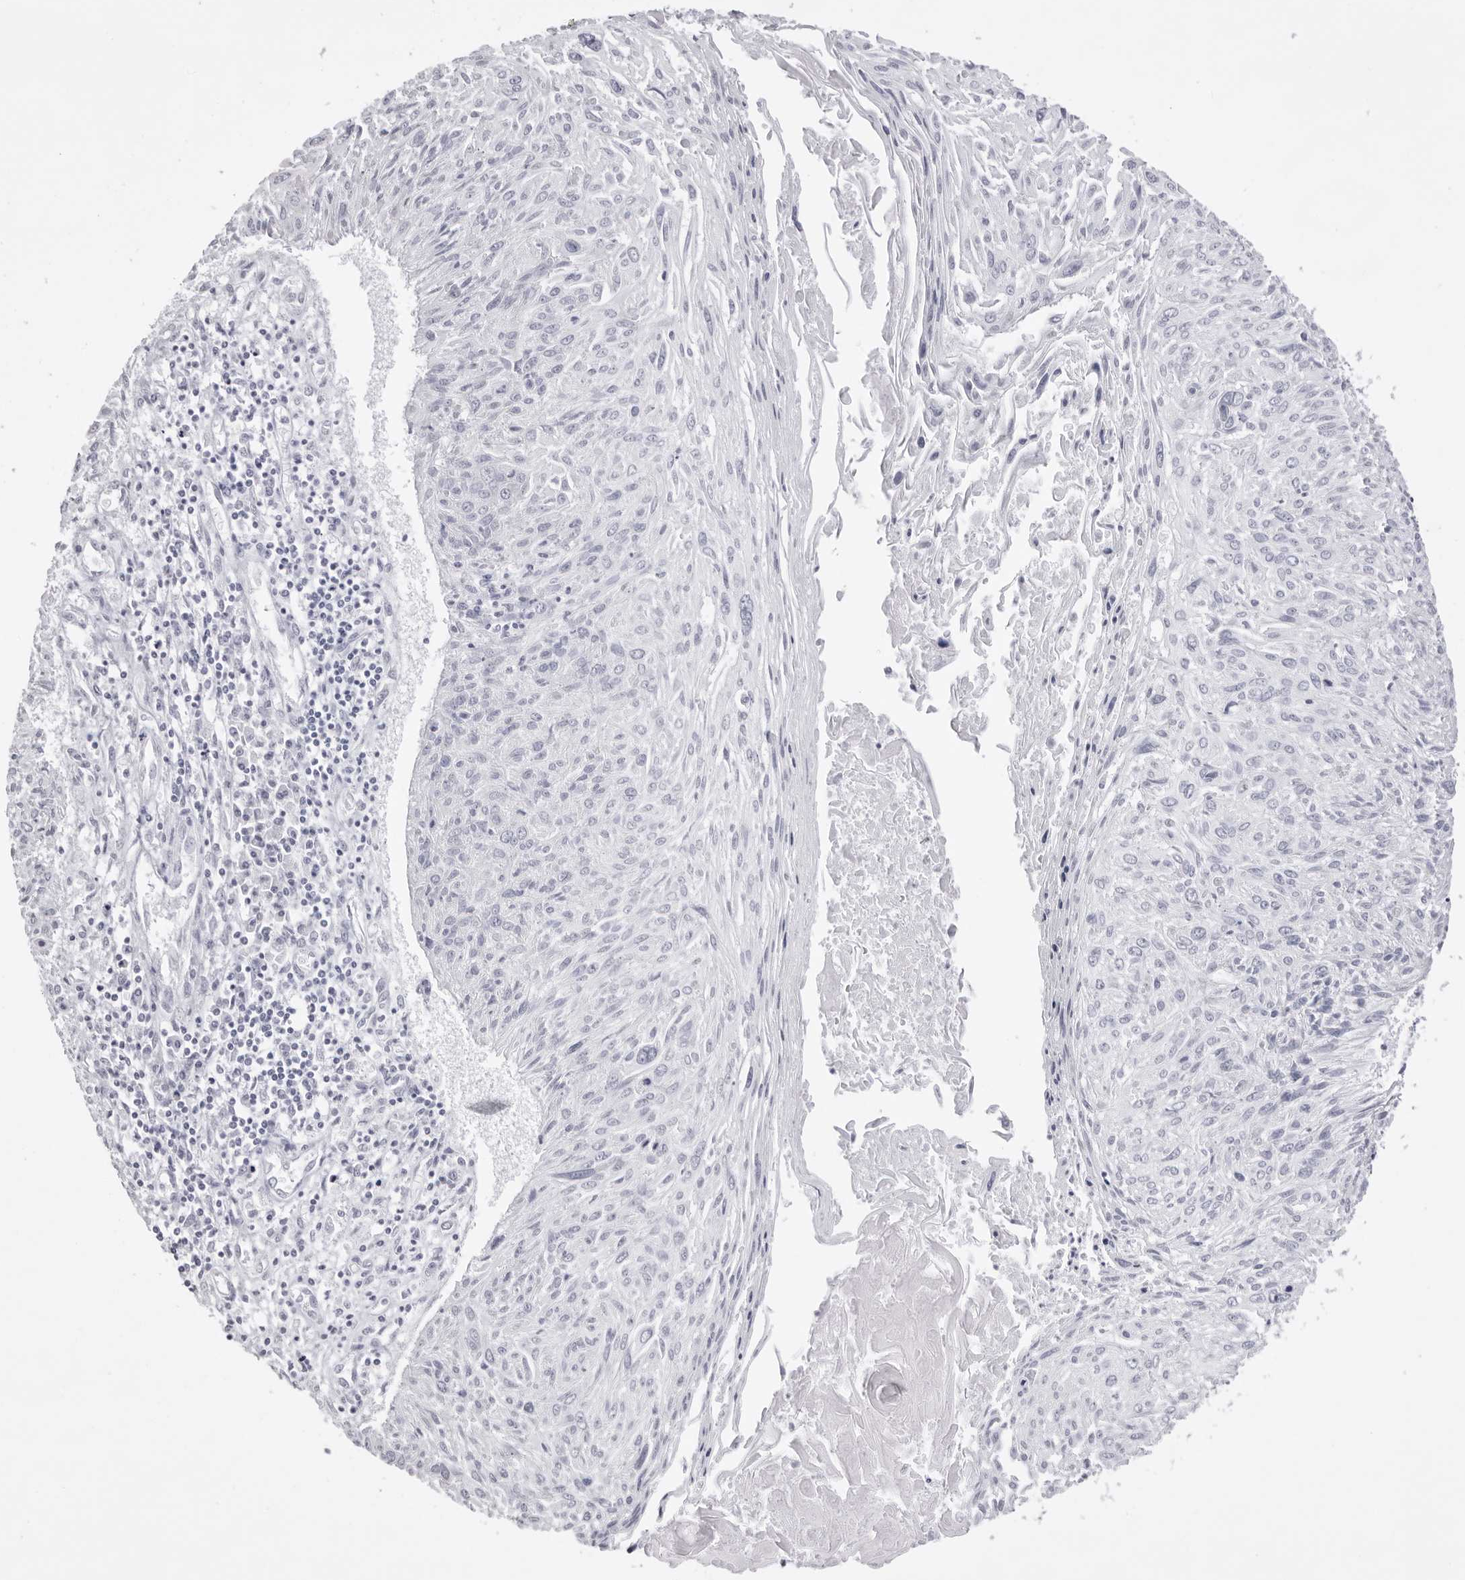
{"staining": {"intensity": "negative", "quantity": "none", "location": "none"}, "tissue": "cervical cancer", "cell_type": "Tumor cells", "image_type": "cancer", "snomed": [{"axis": "morphology", "description": "Squamous cell carcinoma, NOS"}, {"axis": "topography", "description": "Cervix"}], "caption": "Tumor cells are negative for protein expression in human cervical cancer.", "gene": "SMIM2", "patient": {"sex": "female", "age": 51}}